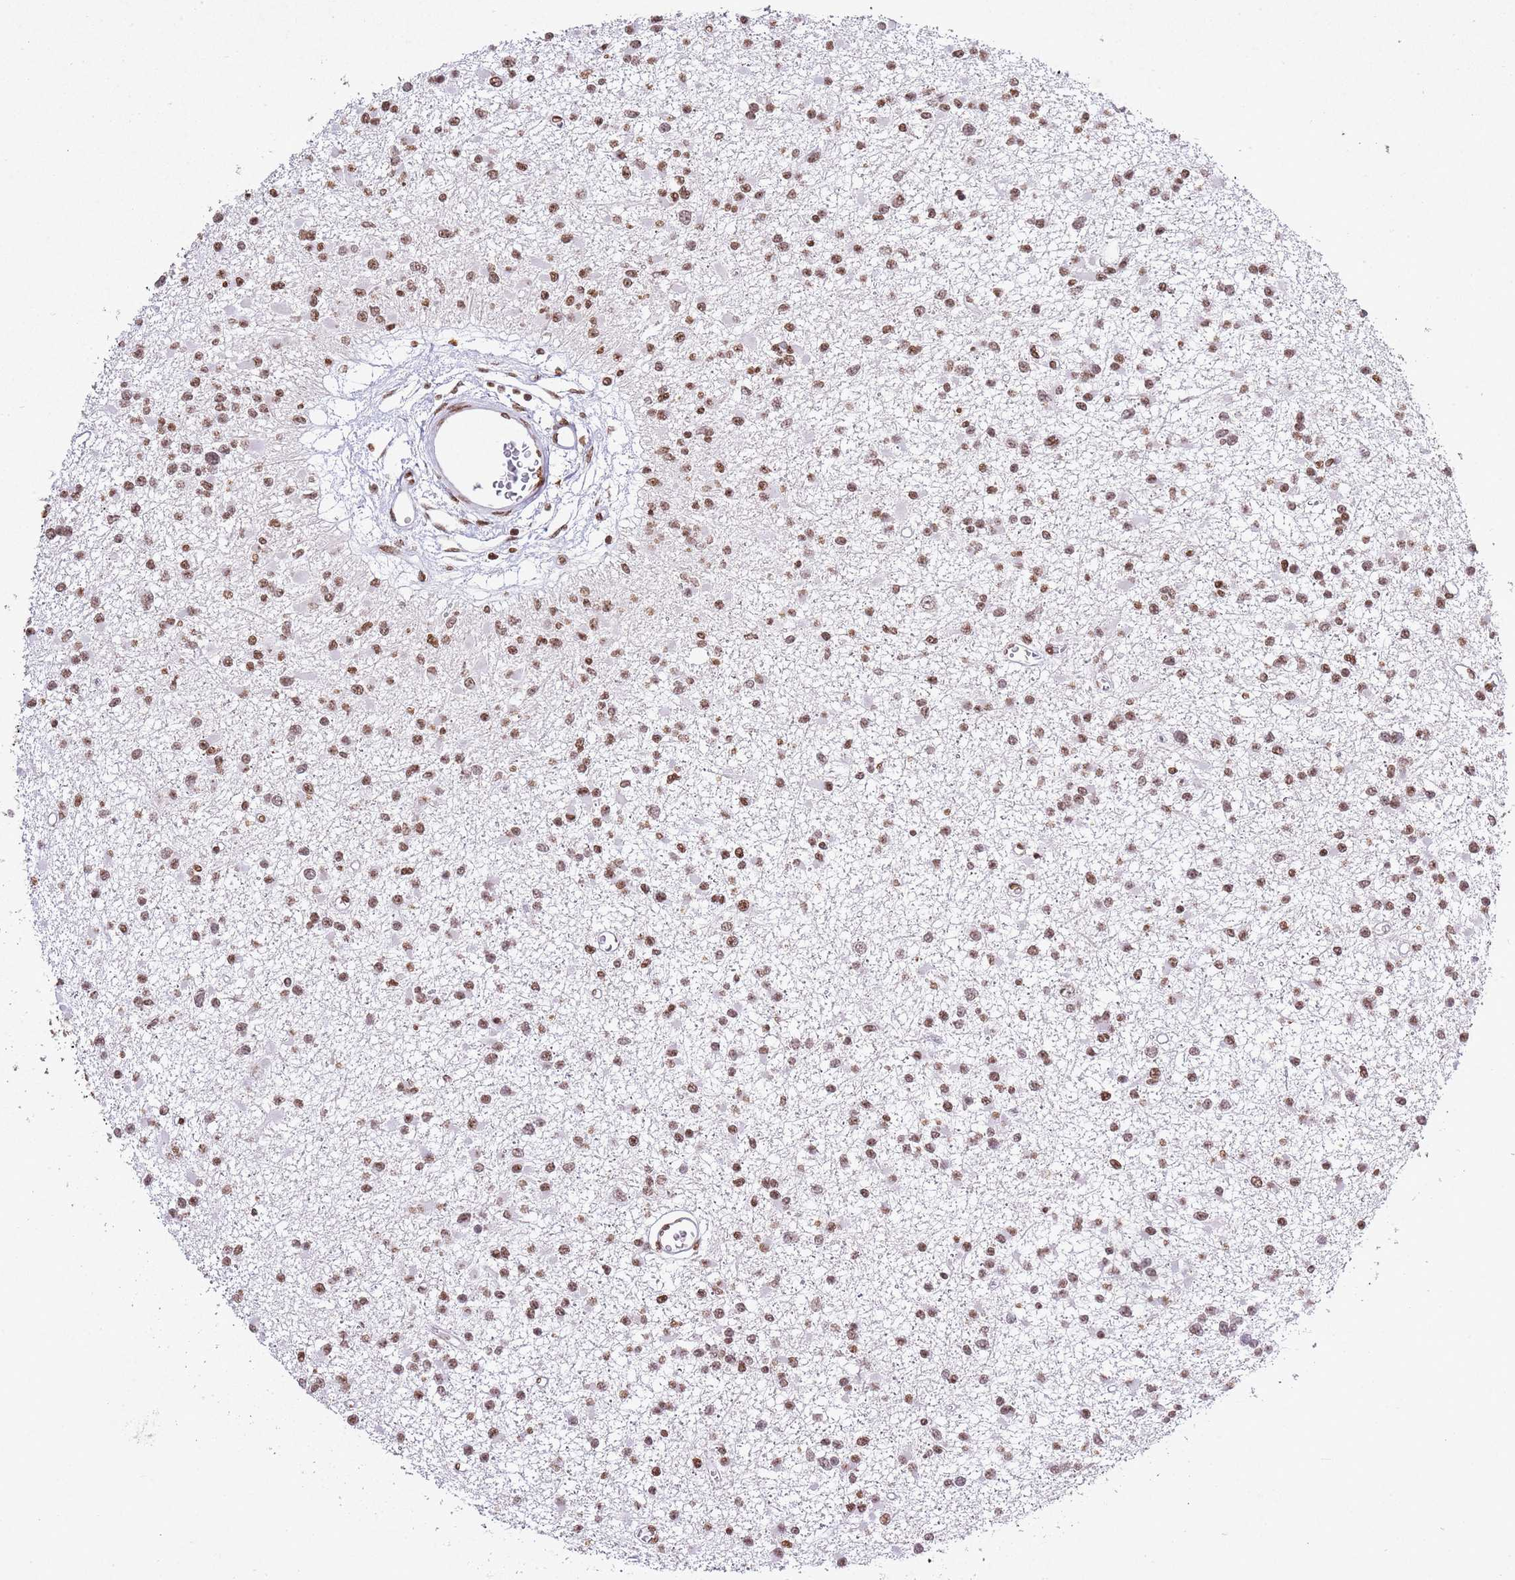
{"staining": {"intensity": "moderate", "quantity": ">75%", "location": "nuclear"}, "tissue": "glioma", "cell_type": "Tumor cells", "image_type": "cancer", "snomed": [{"axis": "morphology", "description": "Glioma, malignant, Low grade"}, {"axis": "topography", "description": "Brain"}], "caption": "Malignant low-grade glioma tissue shows moderate nuclear staining in about >75% of tumor cells, visualized by immunohistochemistry.", "gene": "BMAL1", "patient": {"sex": "female", "age": 22}}